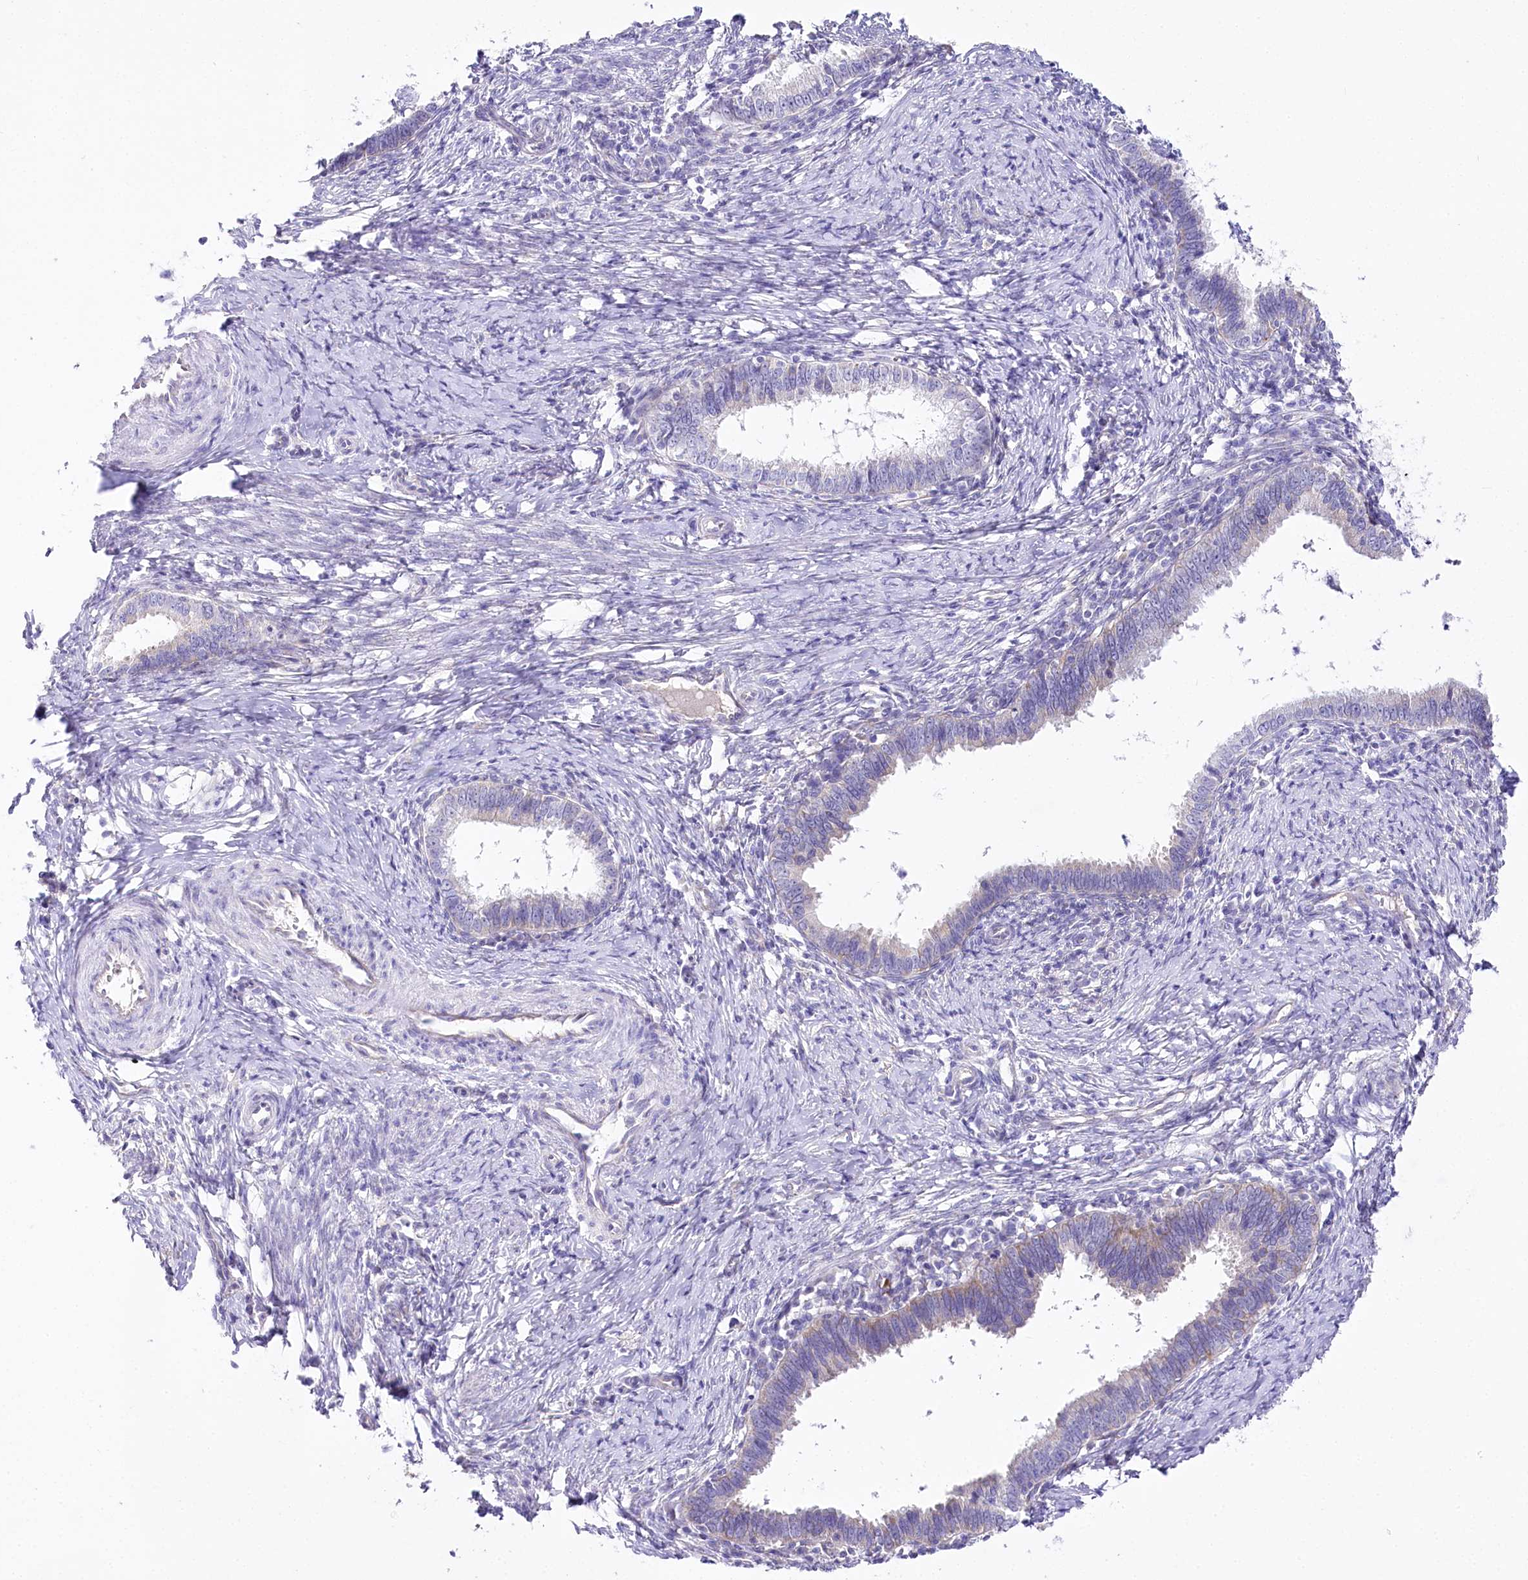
{"staining": {"intensity": "negative", "quantity": "none", "location": "none"}, "tissue": "cervical cancer", "cell_type": "Tumor cells", "image_type": "cancer", "snomed": [{"axis": "morphology", "description": "Adenocarcinoma, NOS"}, {"axis": "topography", "description": "Cervix"}], "caption": "Cervical cancer (adenocarcinoma) was stained to show a protein in brown. There is no significant expression in tumor cells.", "gene": "CSN3", "patient": {"sex": "female", "age": 36}}